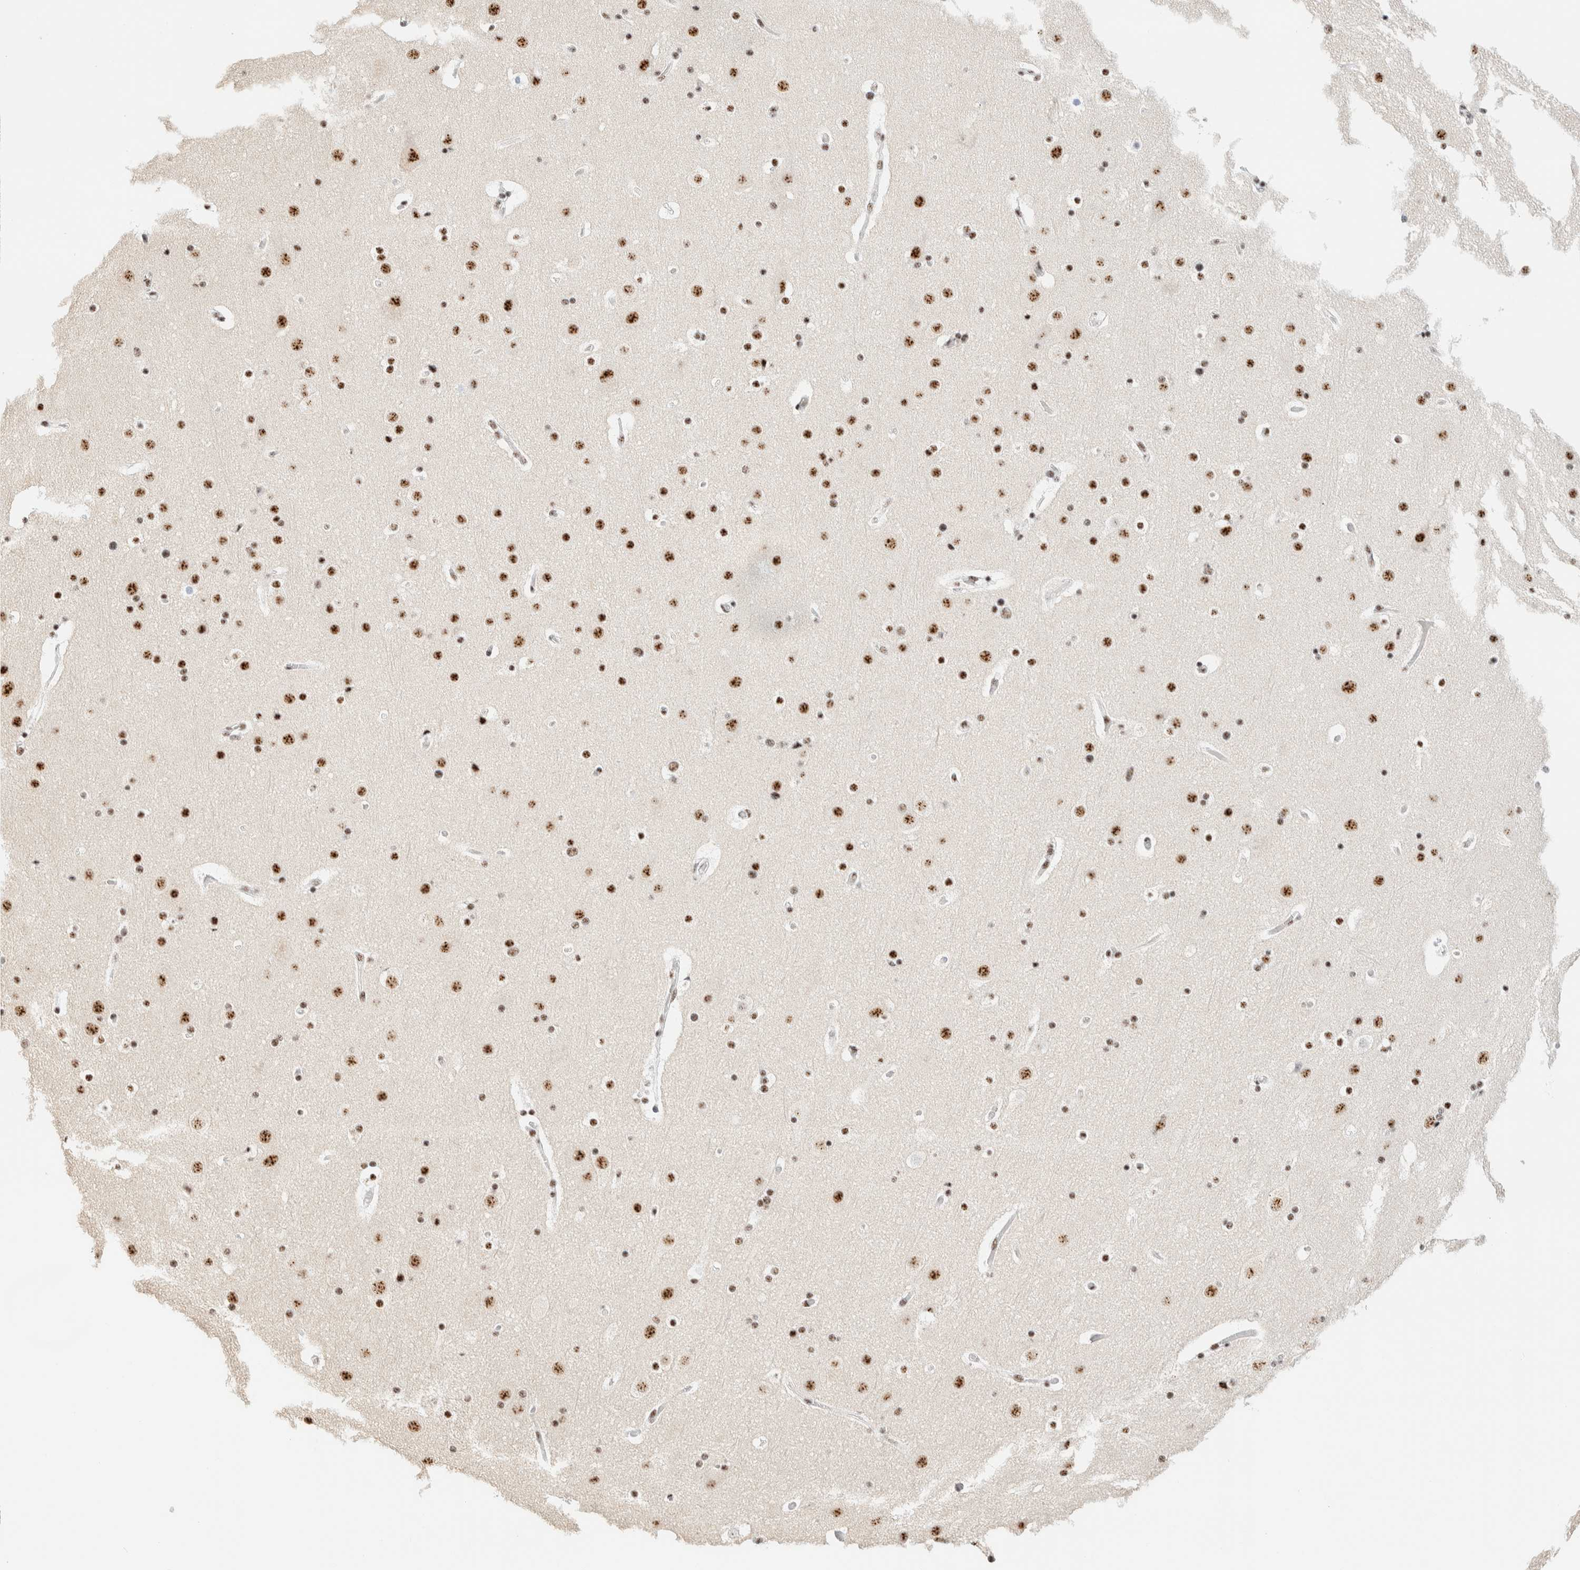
{"staining": {"intensity": "moderate", "quantity": ">75%", "location": "nuclear"}, "tissue": "cerebral cortex", "cell_type": "Endothelial cells", "image_type": "normal", "snomed": [{"axis": "morphology", "description": "Normal tissue, NOS"}, {"axis": "topography", "description": "Cerebral cortex"}], "caption": "Human cerebral cortex stained with a protein marker demonstrates moderate staining in endothelial cells.", "gene": "SON", "patient": {"sex": "male", "age": 57}}